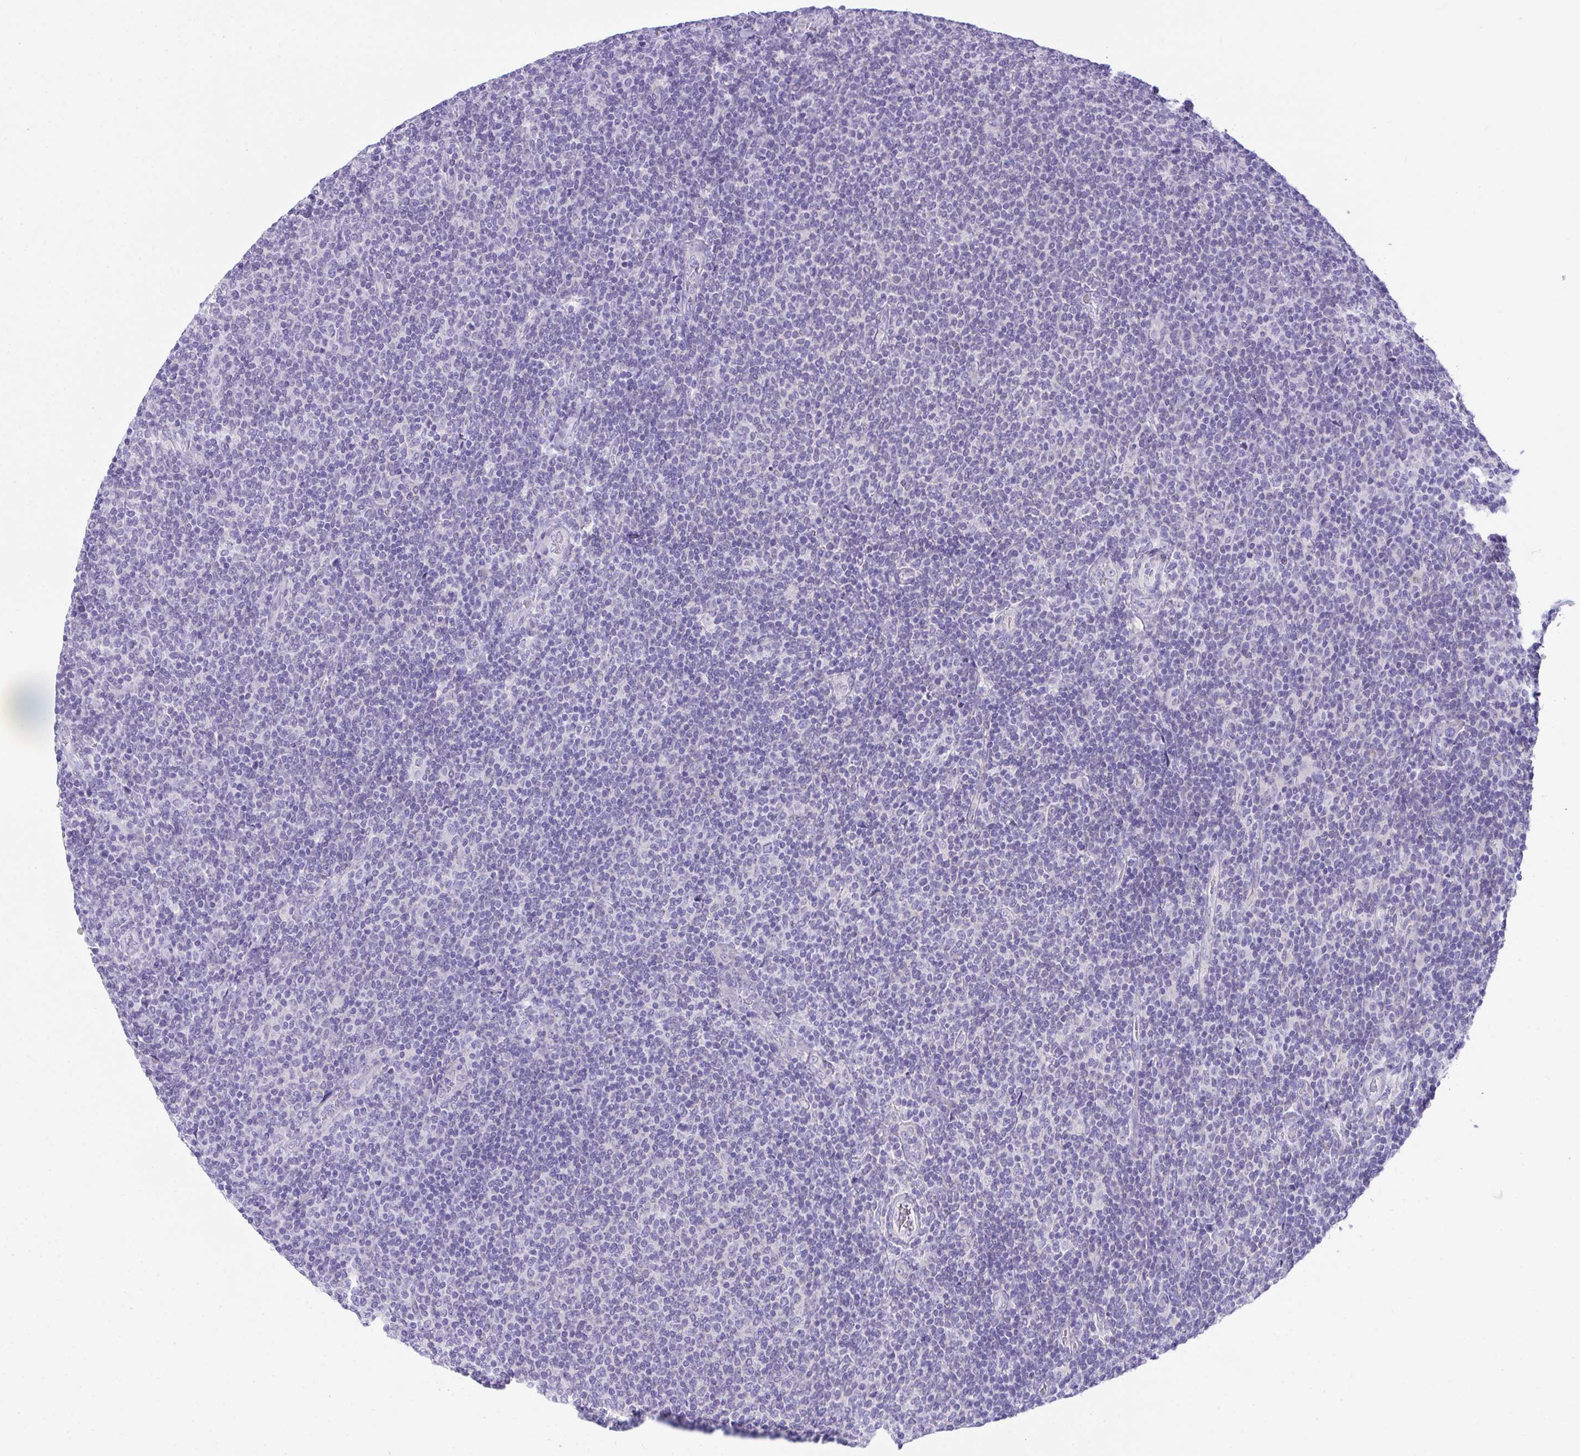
{"staining": {"intensity": "negative", "quantity": "none", "location": "none"}, "tissue": "lymphoma", "cell_type": "Tumor cells", "image_type": "cancer", "snomed": [{"axis": "morphology", "description": "Malignant lymphoma, non-Hodgkin's type, Low grade"}, {"axis": "topography", "description": "Lymph node"}], "caption": "Malignant lymphoma, non-Hodgkin's type (low-grade) stained for a protein using immunohistochemistry (IHC) demonstrates no expression tumor cells.", "gene": "TMEM106B", "patient": {"sex": "male", "age": 52}}